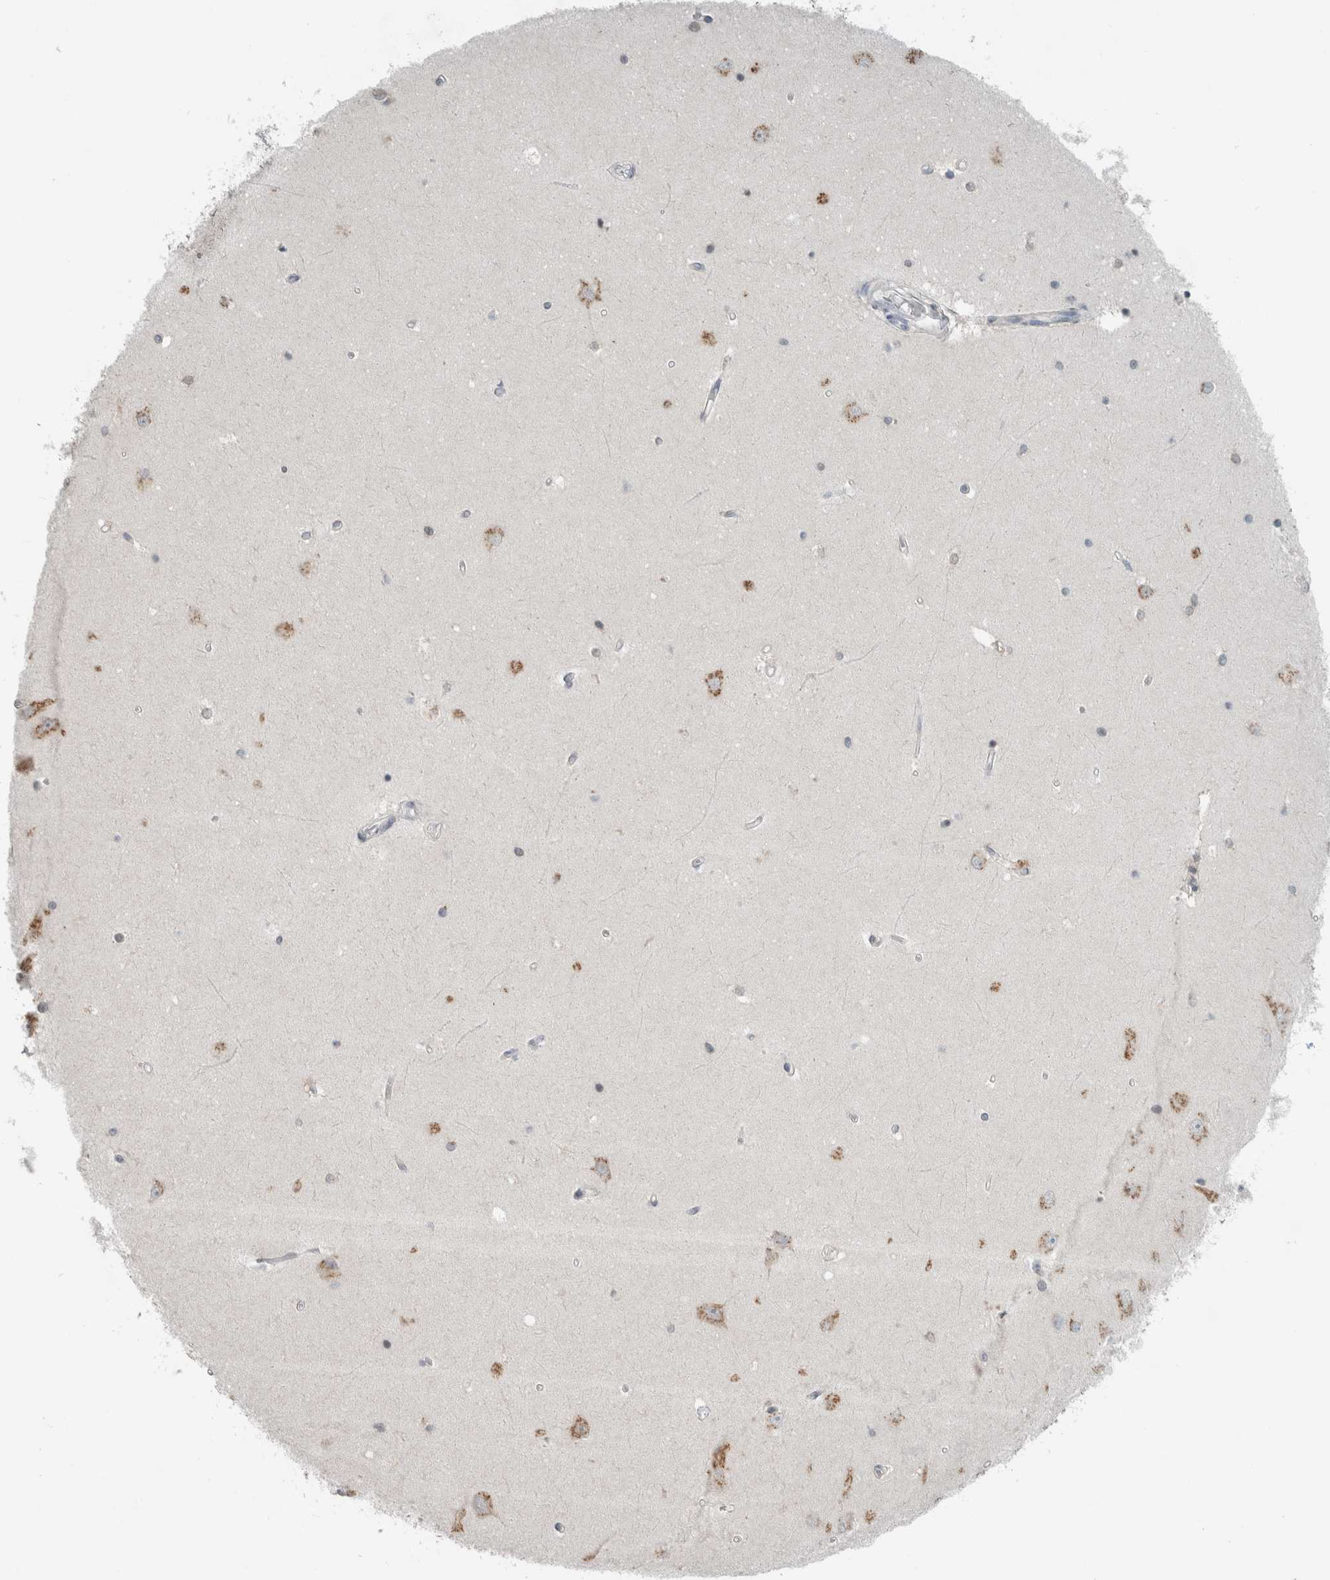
{"staining": {"intensity": "negative", "quantity": "none", "location": "none"}, "tissue": "hippocampus", "cell_type": "Glial cells", "image_type": "normal", "snomed": [{"axis": "morphology", "description": "Normal tissue, NOS"}, {"axis": "topography", "description": "Hippocampus"}], "caption": "DAB immunohistochemical staining of benign hippocampus reveals no significant staining in glial cells.", "gene": "TRIT1", "patient": {"sex": "male", "age": 45}}